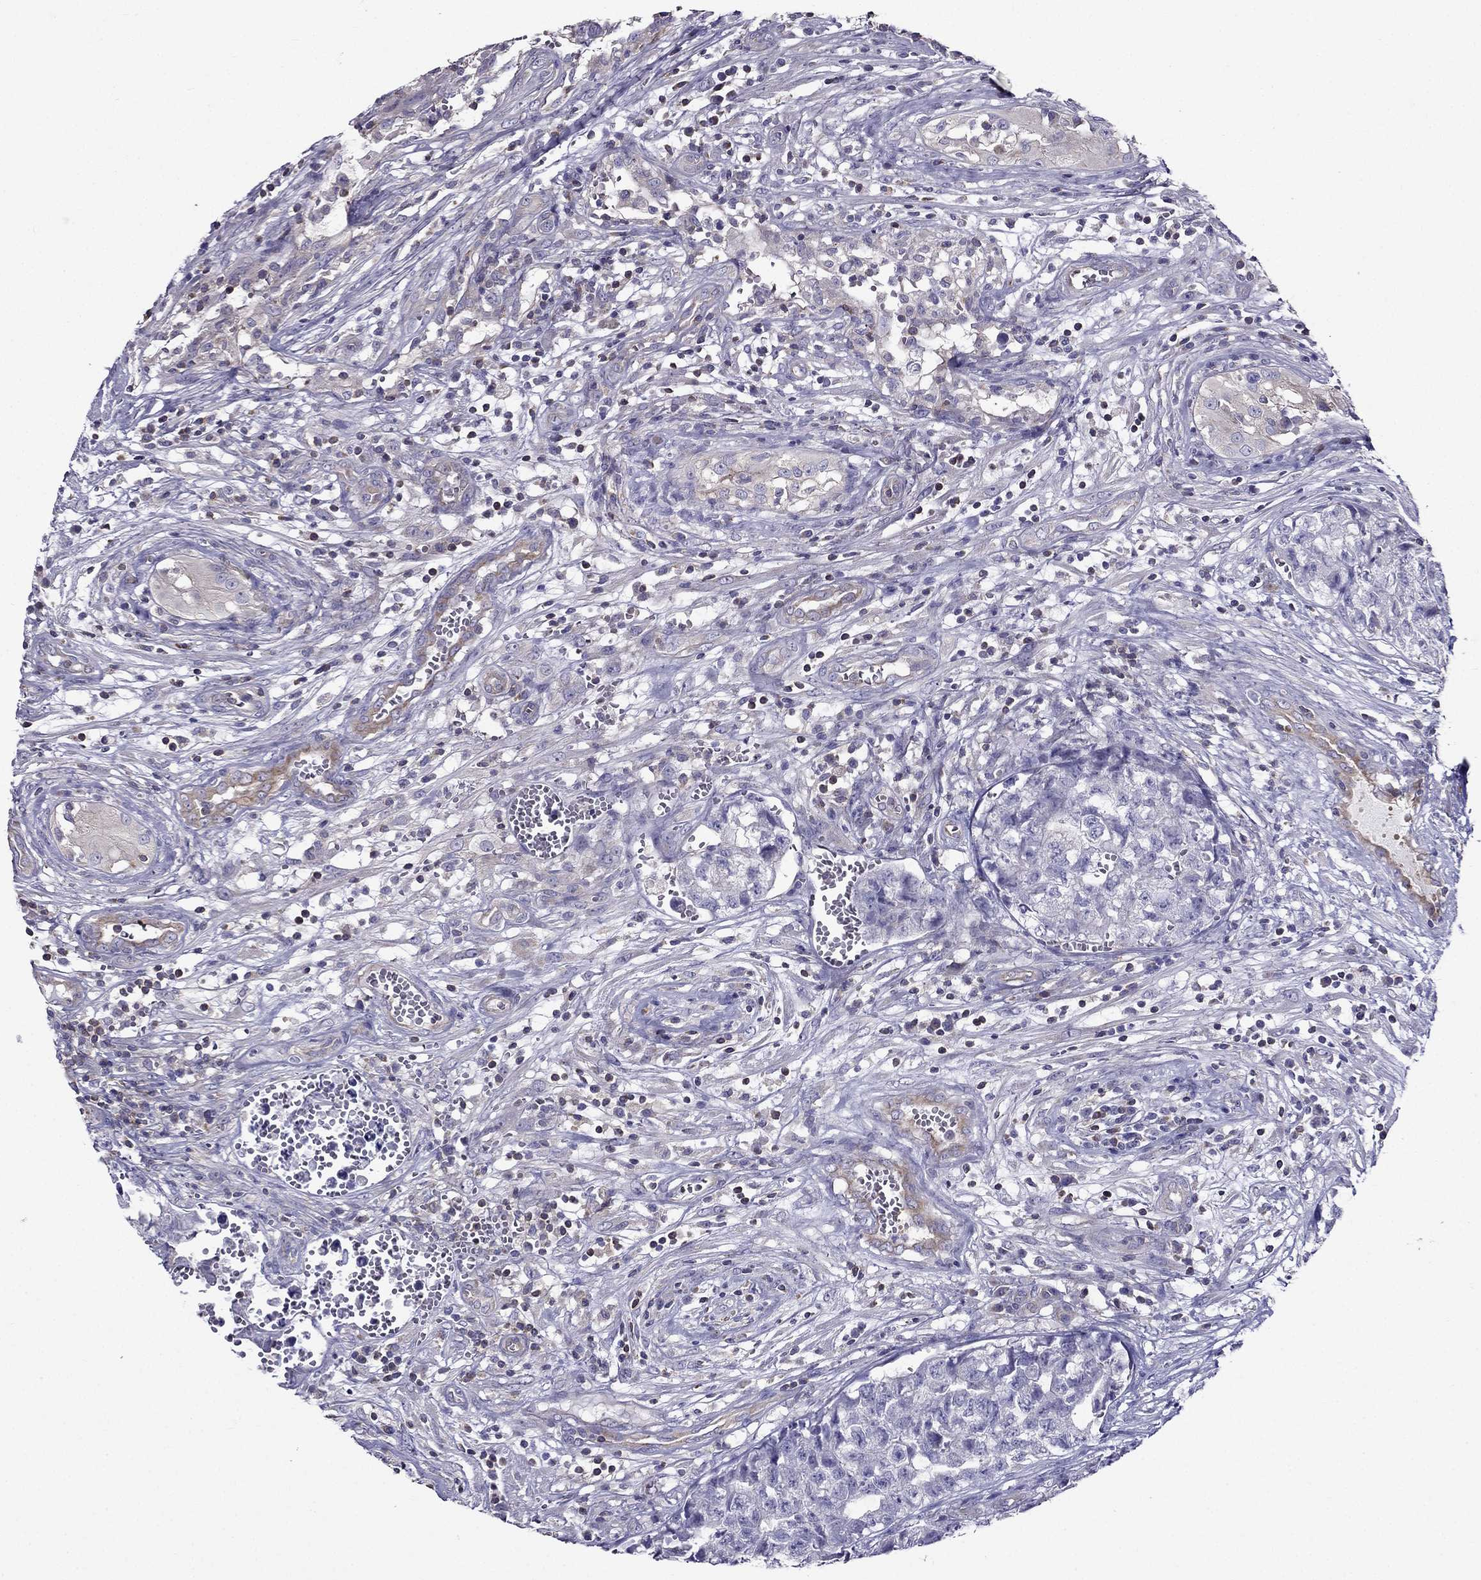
{"staining": {"intensity": "negative", "quantity": "none", "location": "none"}, "tissue": "testis cancer", "cell_type": "Tumor cells", "image_type": "cancer", "snomed": [{"axis": "morphology", "description": "Seminoma, NOS"}, {"axis": "morphology", "description": "Carcinoma, Embryonal, NOS"}, {"axis": "topography", "description": "Testis"}], "caption": "Testis embryonal carcinoma was stained to show a protein in brown. There is no significant staining in tumor cells. (DAB immunohistochemistry (IHC), high magnification).", "gene": "AAK1", "patient": {"sex": "male", "age": 22}}